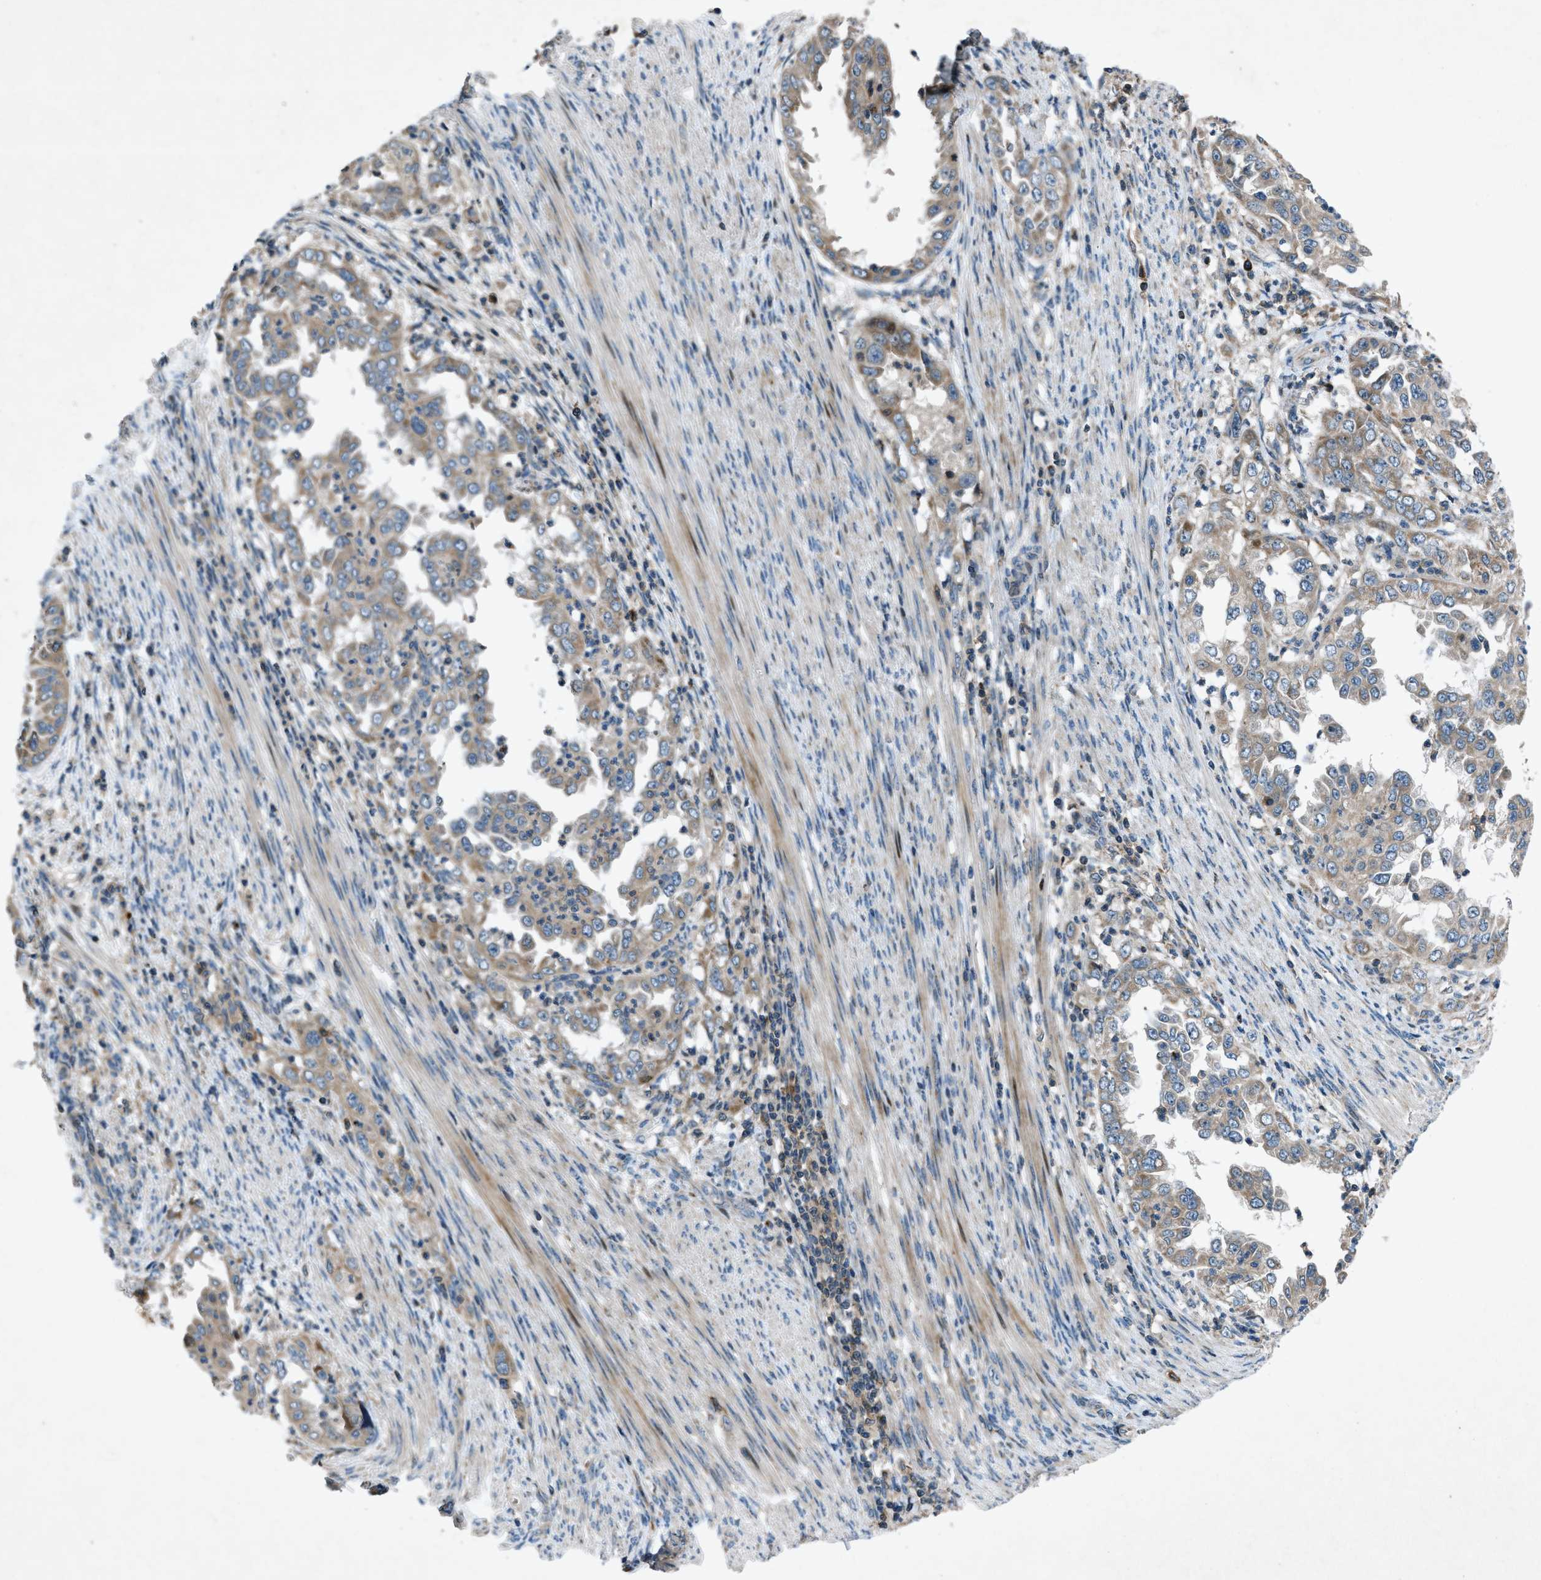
{"staining": {"intensity": "weak", "quantity": ">75%", "location": "cytoplasmic/membranous"}, "tissue": "endometrial cancer", "cell_type": "Tumor cells", "image_type": "cancer", "snomed": [{"axis": "morphology", "description": "Adenocarcinoma, NOS"}, {"axis": "topography", "description": "Endometrium"}], "caption": "High-magnification brightfield microscopy of endometrial cancer stained with DAB (brown) and counterstained with hematoxylin (blue). tumor cells exhibit weak cytoplasmic/membranous positivity is appreciated in about>75% of cells.", "gene": "CLEC2D", "patient": {"sex": "female", "age": 85}}